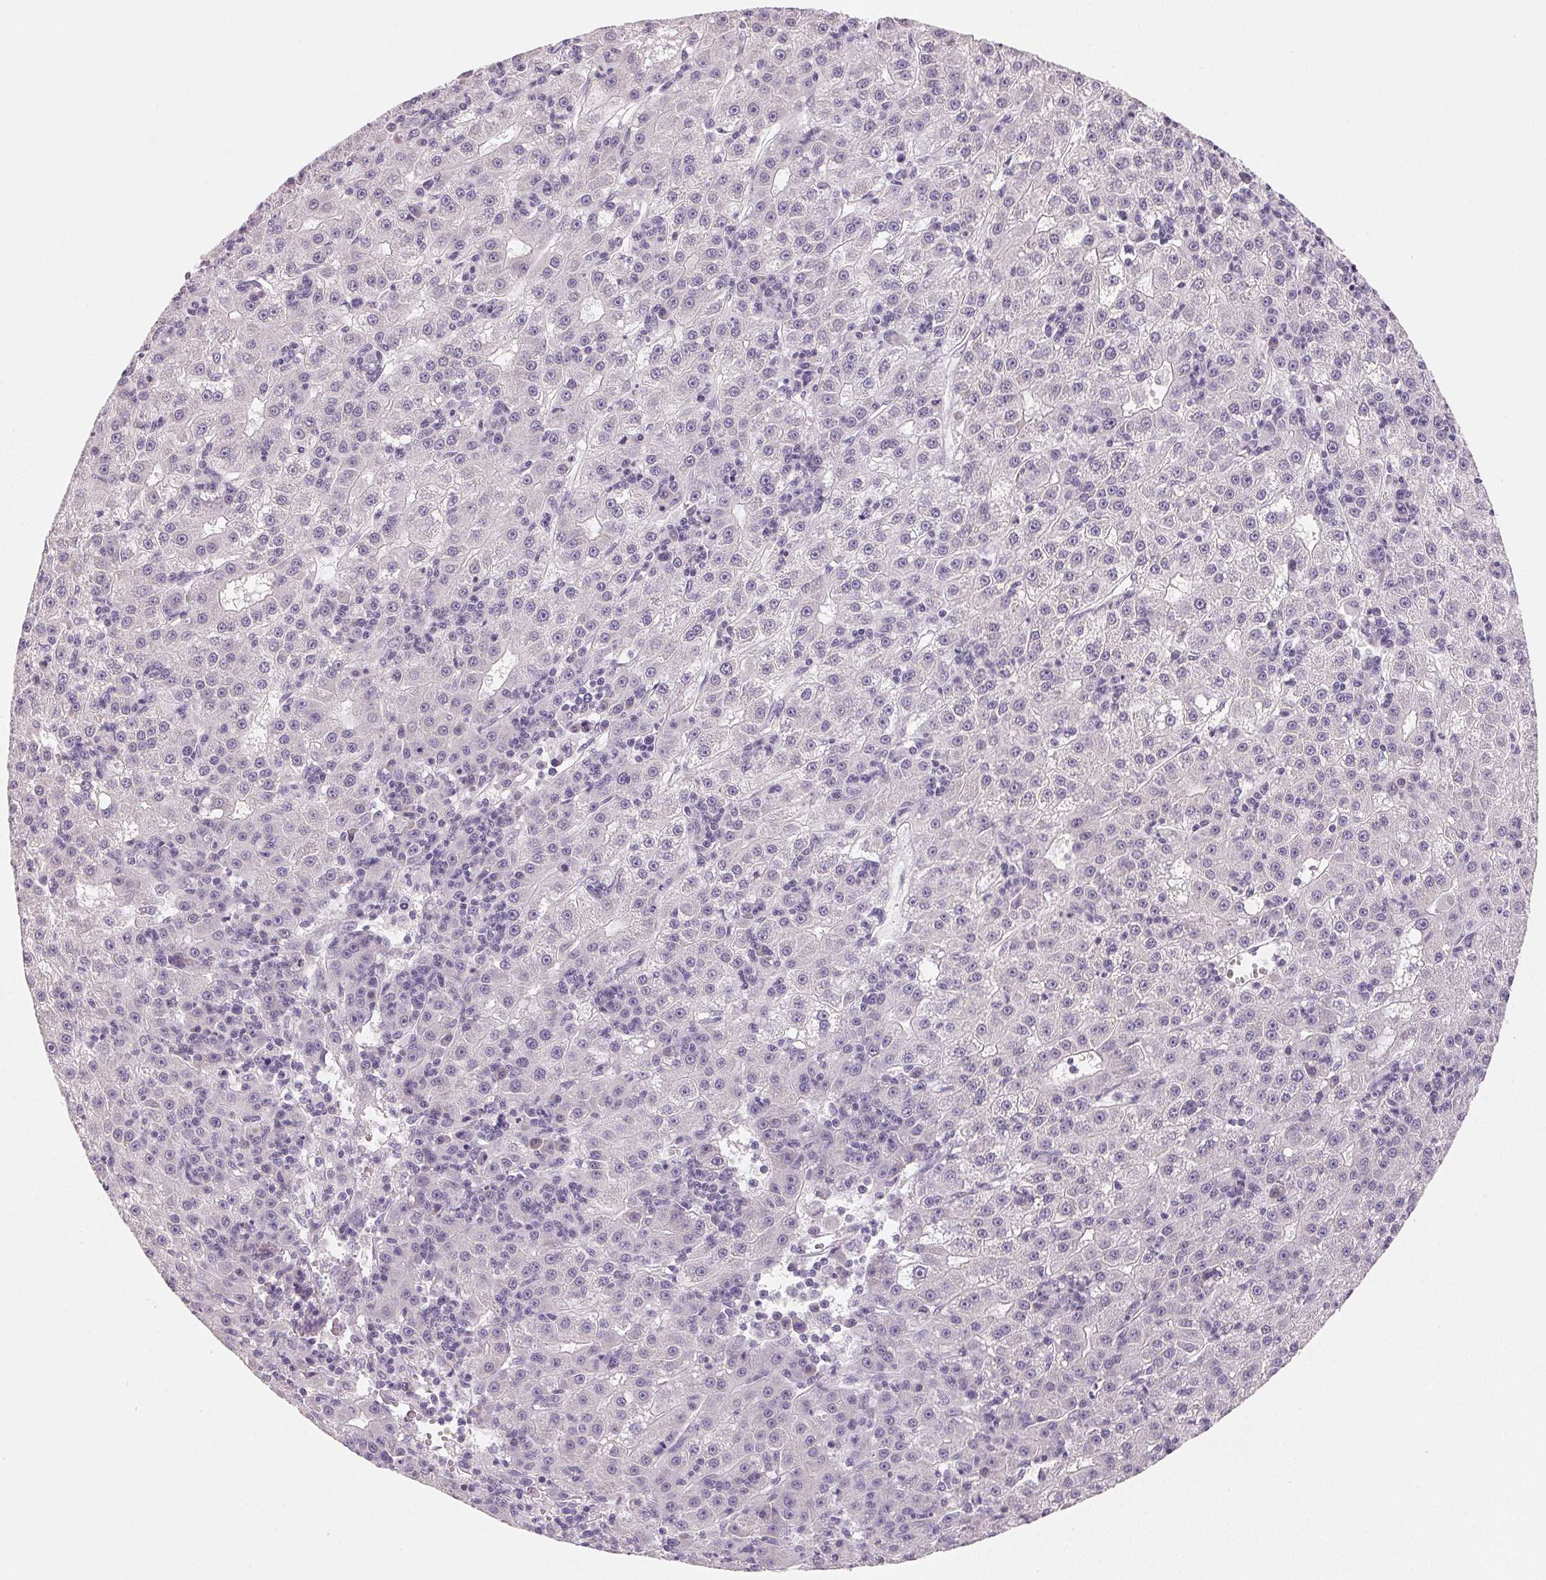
{"staining": {"intensity": "negative", "quantity": "none", "location": "none"}, "tissue": "liver cancer", "cell_type": "Tumor cells", "image_type": "cancer", "snomed": [{"axis": "morphology", "description": "Carcinoma, Hepatocellular, NOS"}, {"axis": "topography", "description": "Liver"}], "caption": "The immunohistochemistry (IHC) histopathology image has no significant positivity in tumor cells of liver hepatocellular carcinoma tissue. (DAB immunohistochemistry (IHC) with hematoxylin counter stain).", "gene": "MYBL1", "patient": {"sex": "male", "age": 76}}